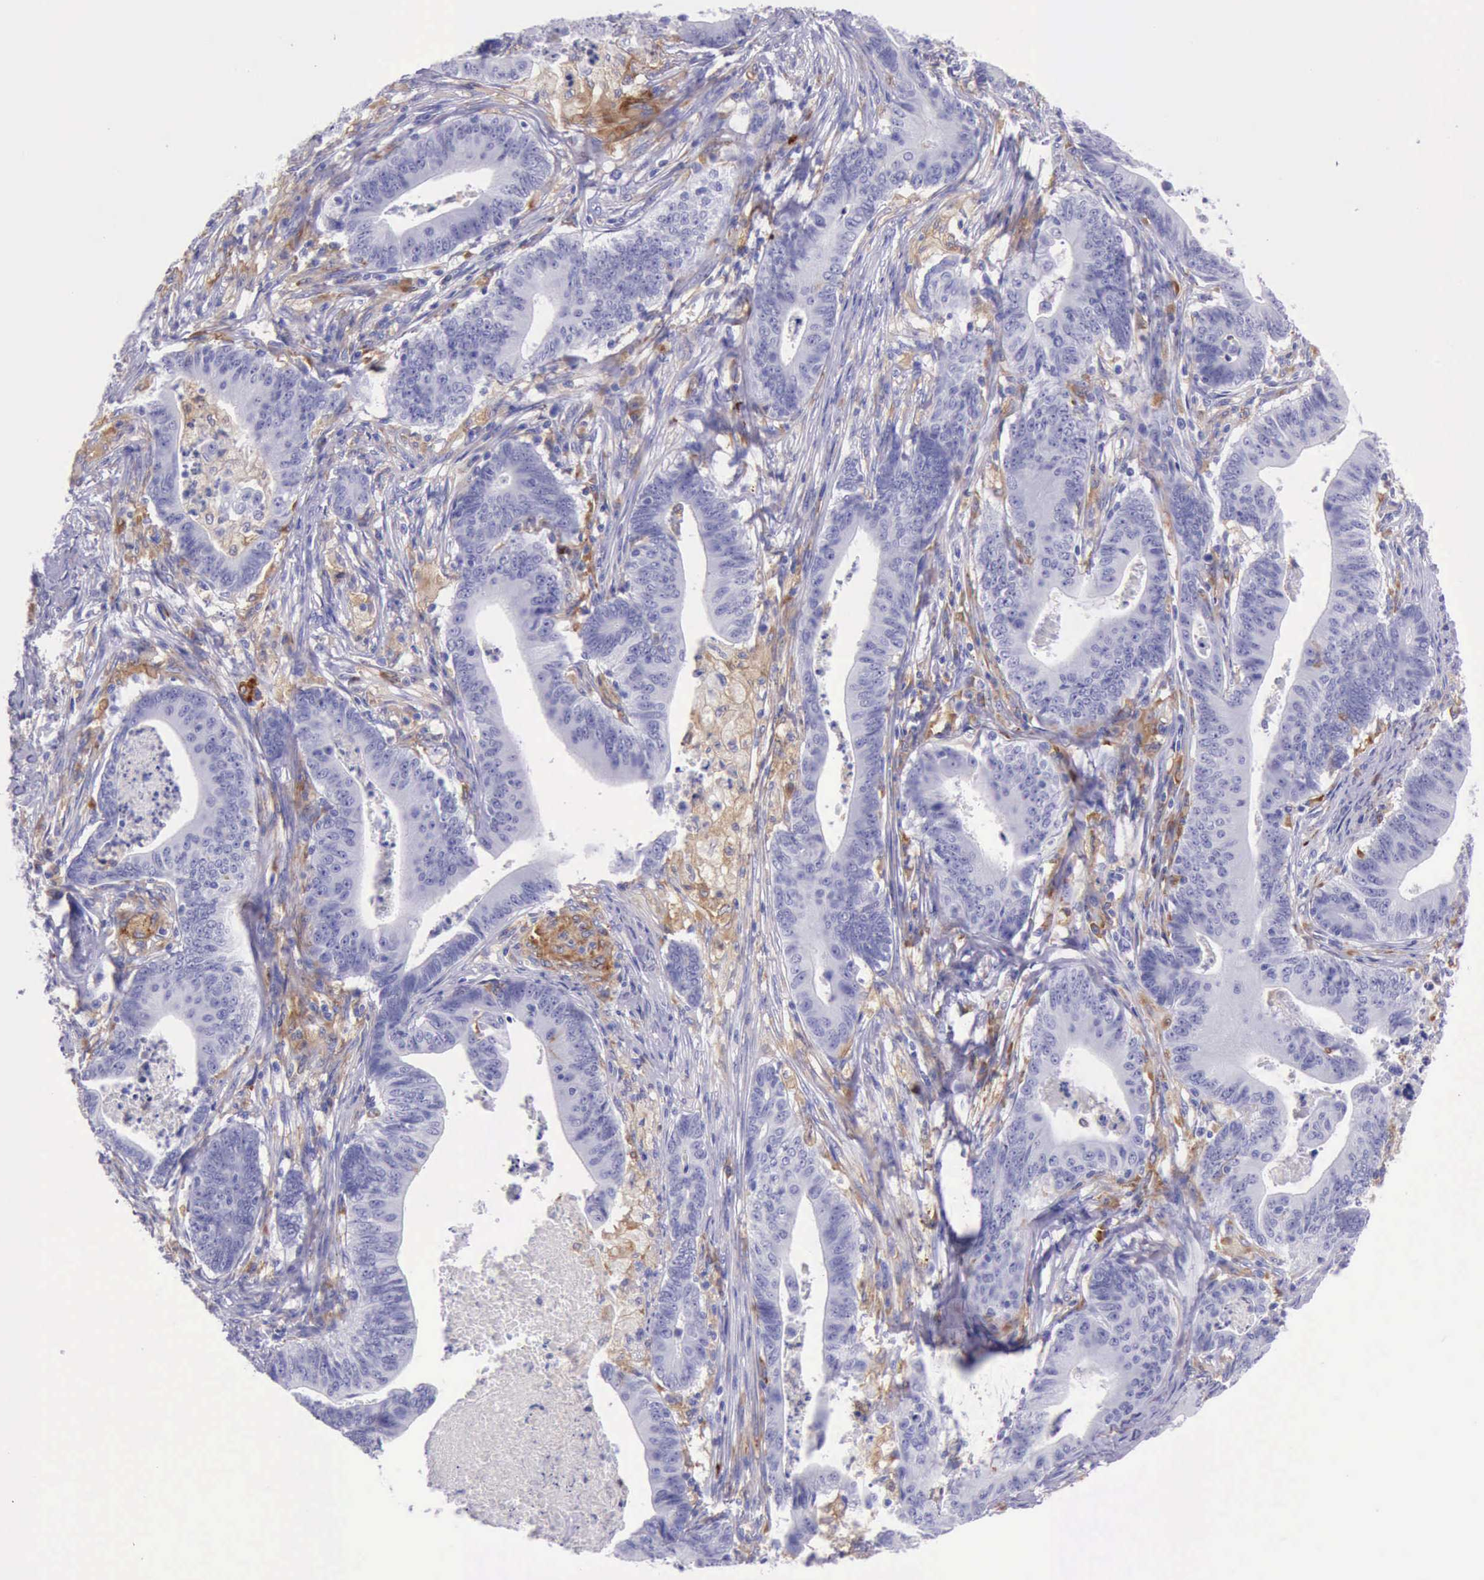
{"staining": {"intensity": "negative", "quantity": "none", "location": "none"}, "tissue": "stomach cancer", "cell_type": "Tumor cells", "image_type": "cancer", "snomed": [{"axis": "morphology", "description": "Adenocarcinoma, NOS"}, {"axis": "topography", "description": "Stomach, lower"}], "caption": "Tumor cells are negative for protein expression in human stomach cancer. Brightfield microscopy of immunohistochemistry stained with DAB (3,3'-diaminobenzidine) (brown) and hematoxylin (blue), captured at high magnification.", "gene": "BTK", "patient": {"sex": "female", "age": 86}}